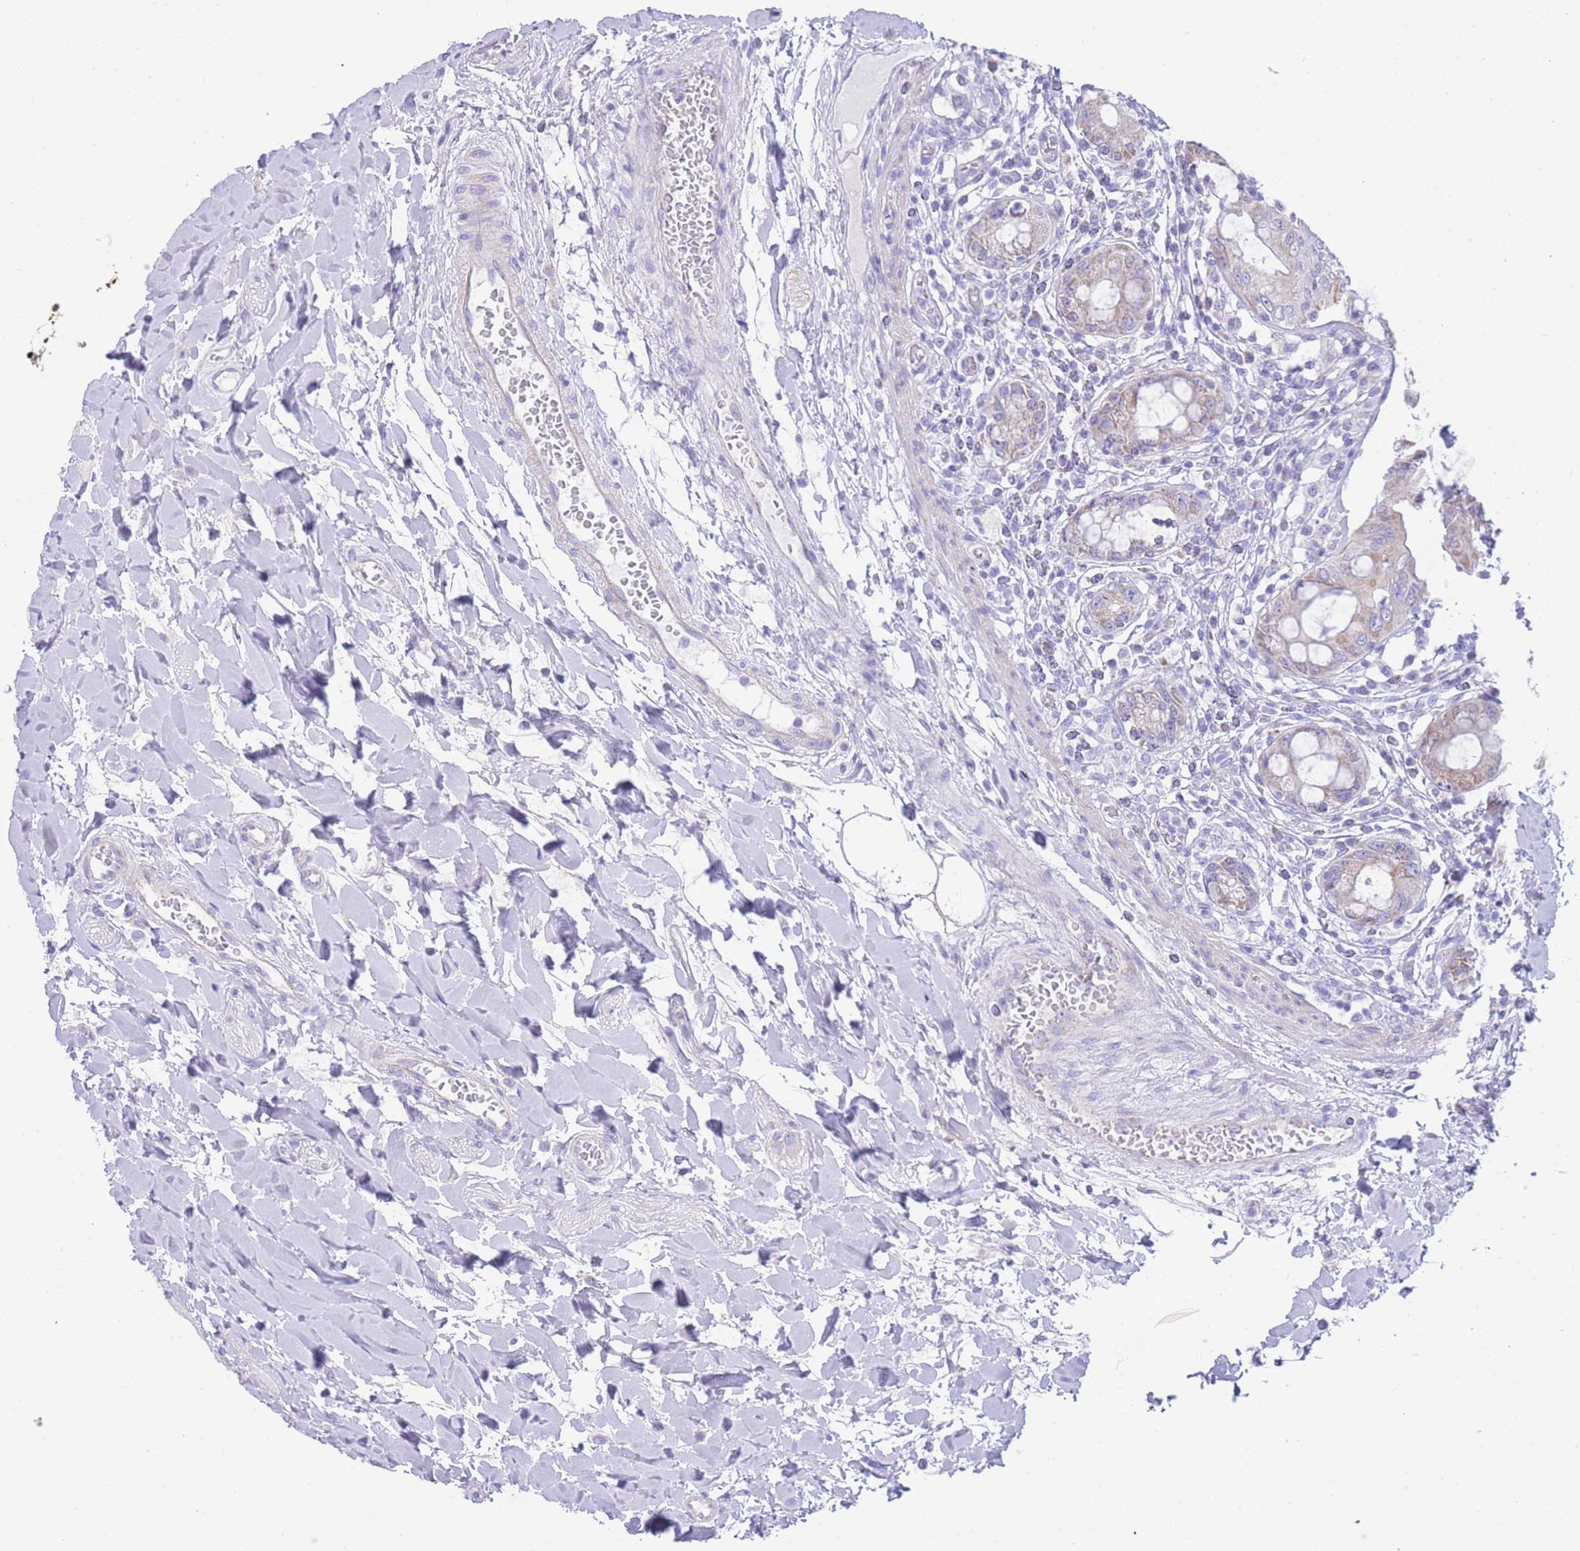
{"staining": {"intensity": "moderate", "quantity": ">75%", "location": "cytoplasmic/membranous"}, "tissue": "rectum", "cell_type": "Glandular cells", "image_type": "normal", "snomed": [{"axis": "morphology", "description": "Normal tissue, NOS"}, {"axis": "topography", "description": "Rectum"}], "caption": "An immunohistochemistry histopathology image of unremarkable tissue is shown. Protein staining in brown labels moderate cytoplasmic/membranous positivity in rectum within glandular cells. The protein of interest is shown in brown color, while the nuclei are stained blue.", "gene": "ACSM4", "patient": {"sex": "female", "age": 57}}